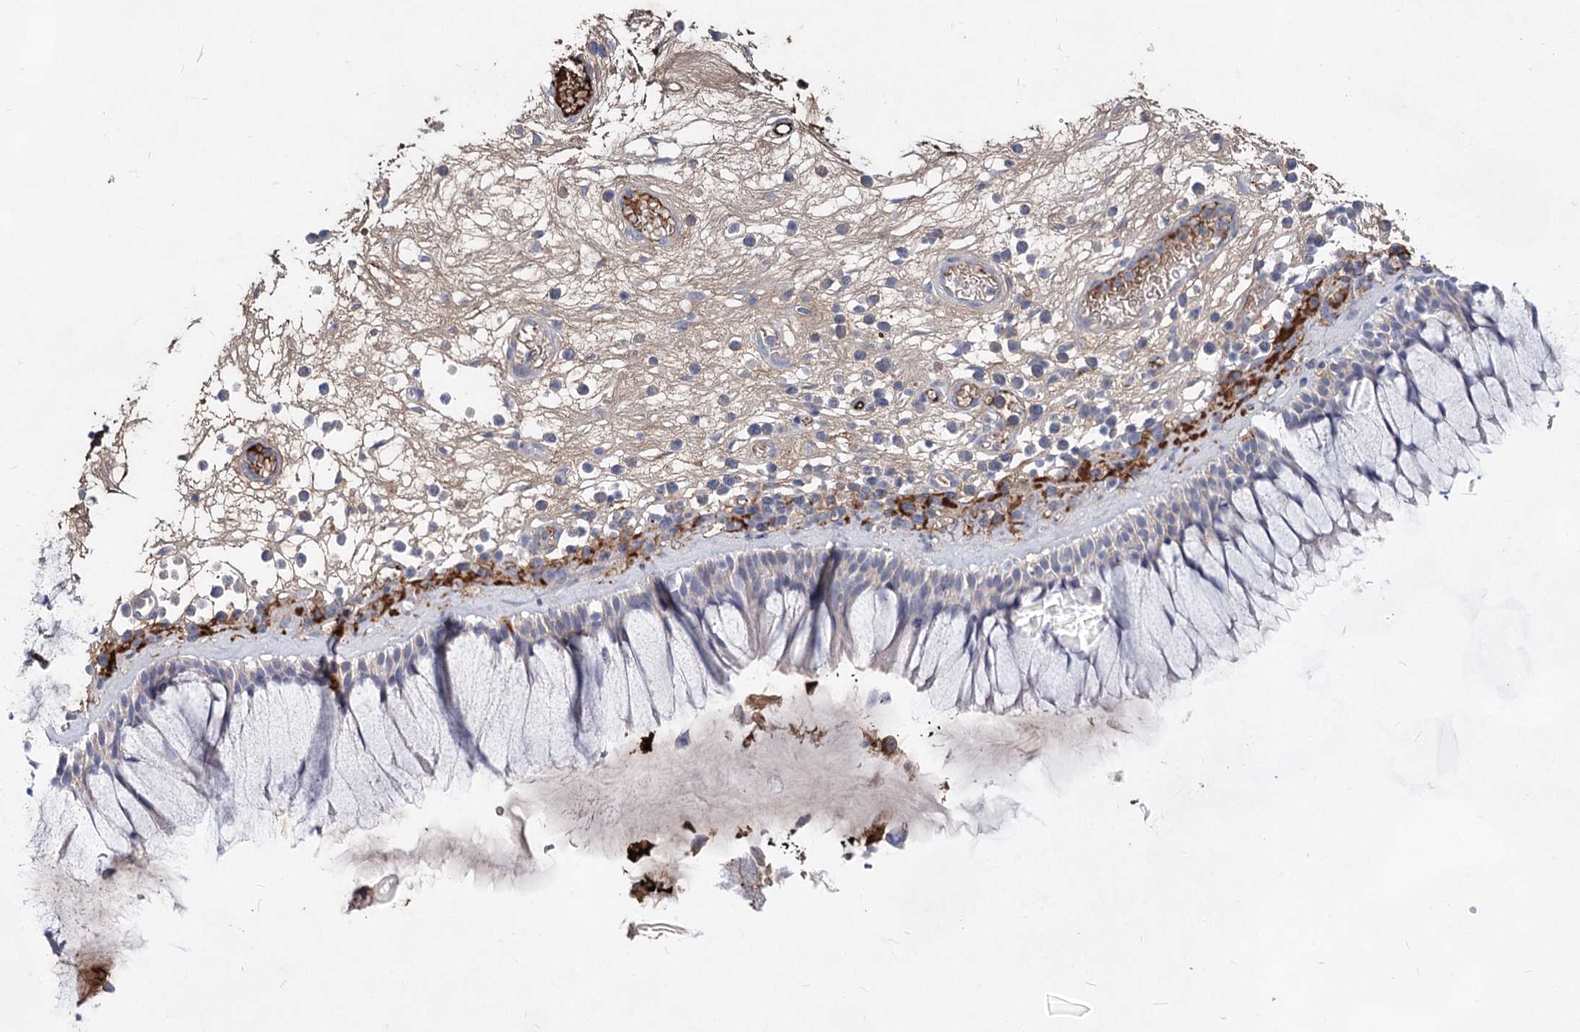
{"staining": {"intensity": "negative", "quantity": "none", "location": "none"}, "tissue": "nasopharynx", "cell_type": "Respiratory epithelial cells", "image_type": "normal", "snomed": [{"axis": "morphology", "description": "Normal tissue, NOS"}, {"axis": "morphology", "description": "Inflammation, NOS"}, {"axis": "topography", "description": "Nasopharynx"}], "caption": "Image shows no protein staining in respiratory epithelial cells of benign nasopharynx.", "gene": "TASOR2", "patient": {"sex": "male", "age": 70}}